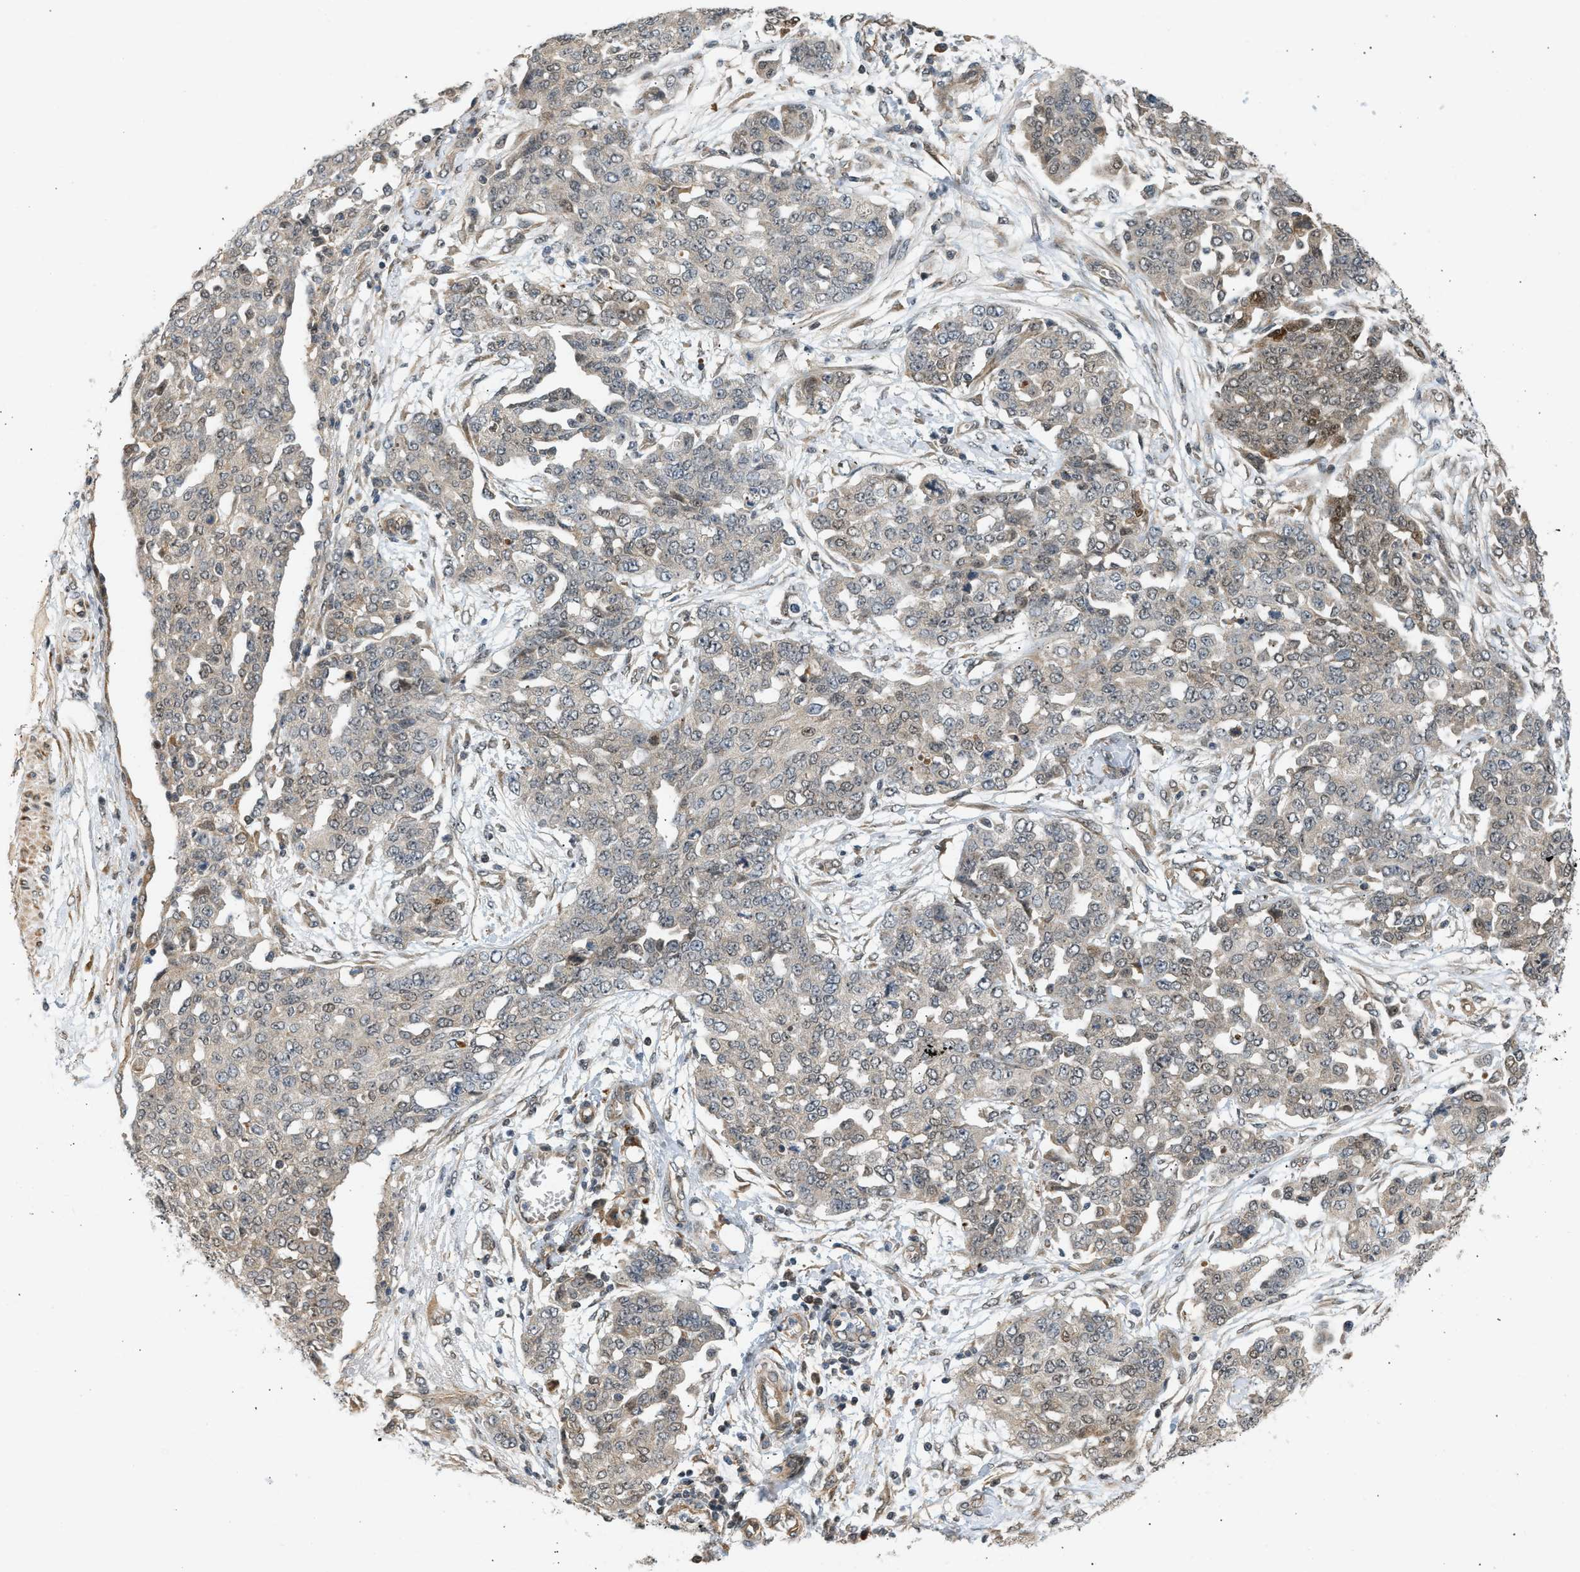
{"staining": {"intensity": "weak", "quantity": "<25%", "location": "cytoplasmic/membranous,nuclear"}, "tissue": "ovarian cancer", "cell_type": "Tumor cells", "image_type": "cancer", "snomed": [{"axis": "morphology", "description": "Cystadenocarcinoma, serous, NOS"}, {"axis": "topography", "description": "Soft tissue"}, {"axis": "topography", "description": "Ovary"}], "caption": "This is an IHC photomicrograph of human ovarian serous cystadenocarcinoma. There is no positivity in tumor cells.", "gene": "BAG1", "patient": {"sex": "female", "age": 57}}